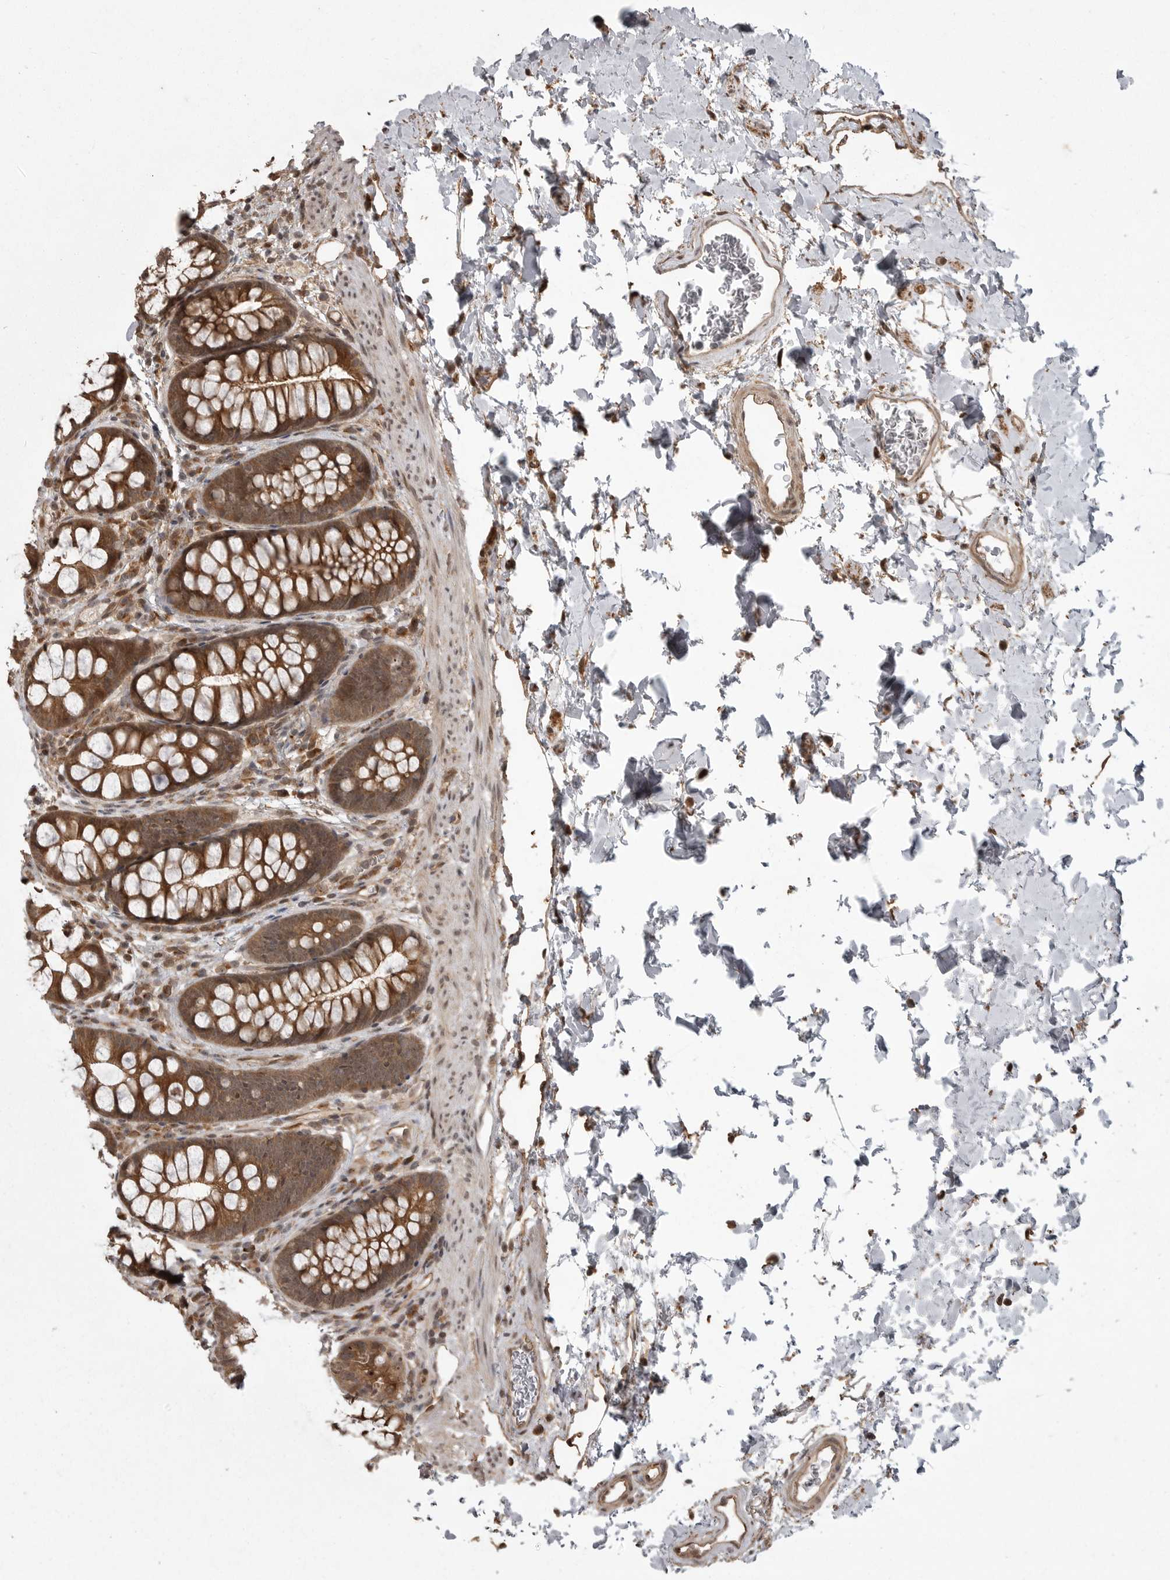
{"staining": {"intensity": "strong", "quantity": ">75%", "location": "cytoplasmic/membranous"}, "tissue": "colon", "cell_type": "Endothelial cells", "image_type": "normal", "snomed": [{"axis": "morphology", "description": "Normal tissue, NOS"}, {"axis": "topography", "description": "Colon"}], "caption": "Immunohistochemistry (IHC) micrograph of unremarkable colon: human colon stained using IHC reveals high levels of strong protein expression localized specifically in the cytoplasmic/membranous of endothelial cells, appearing as a cytoplasmic/membranous brown color.", "gene": "DNAJC8", "patient": {"sex": "female", "age": 62}}